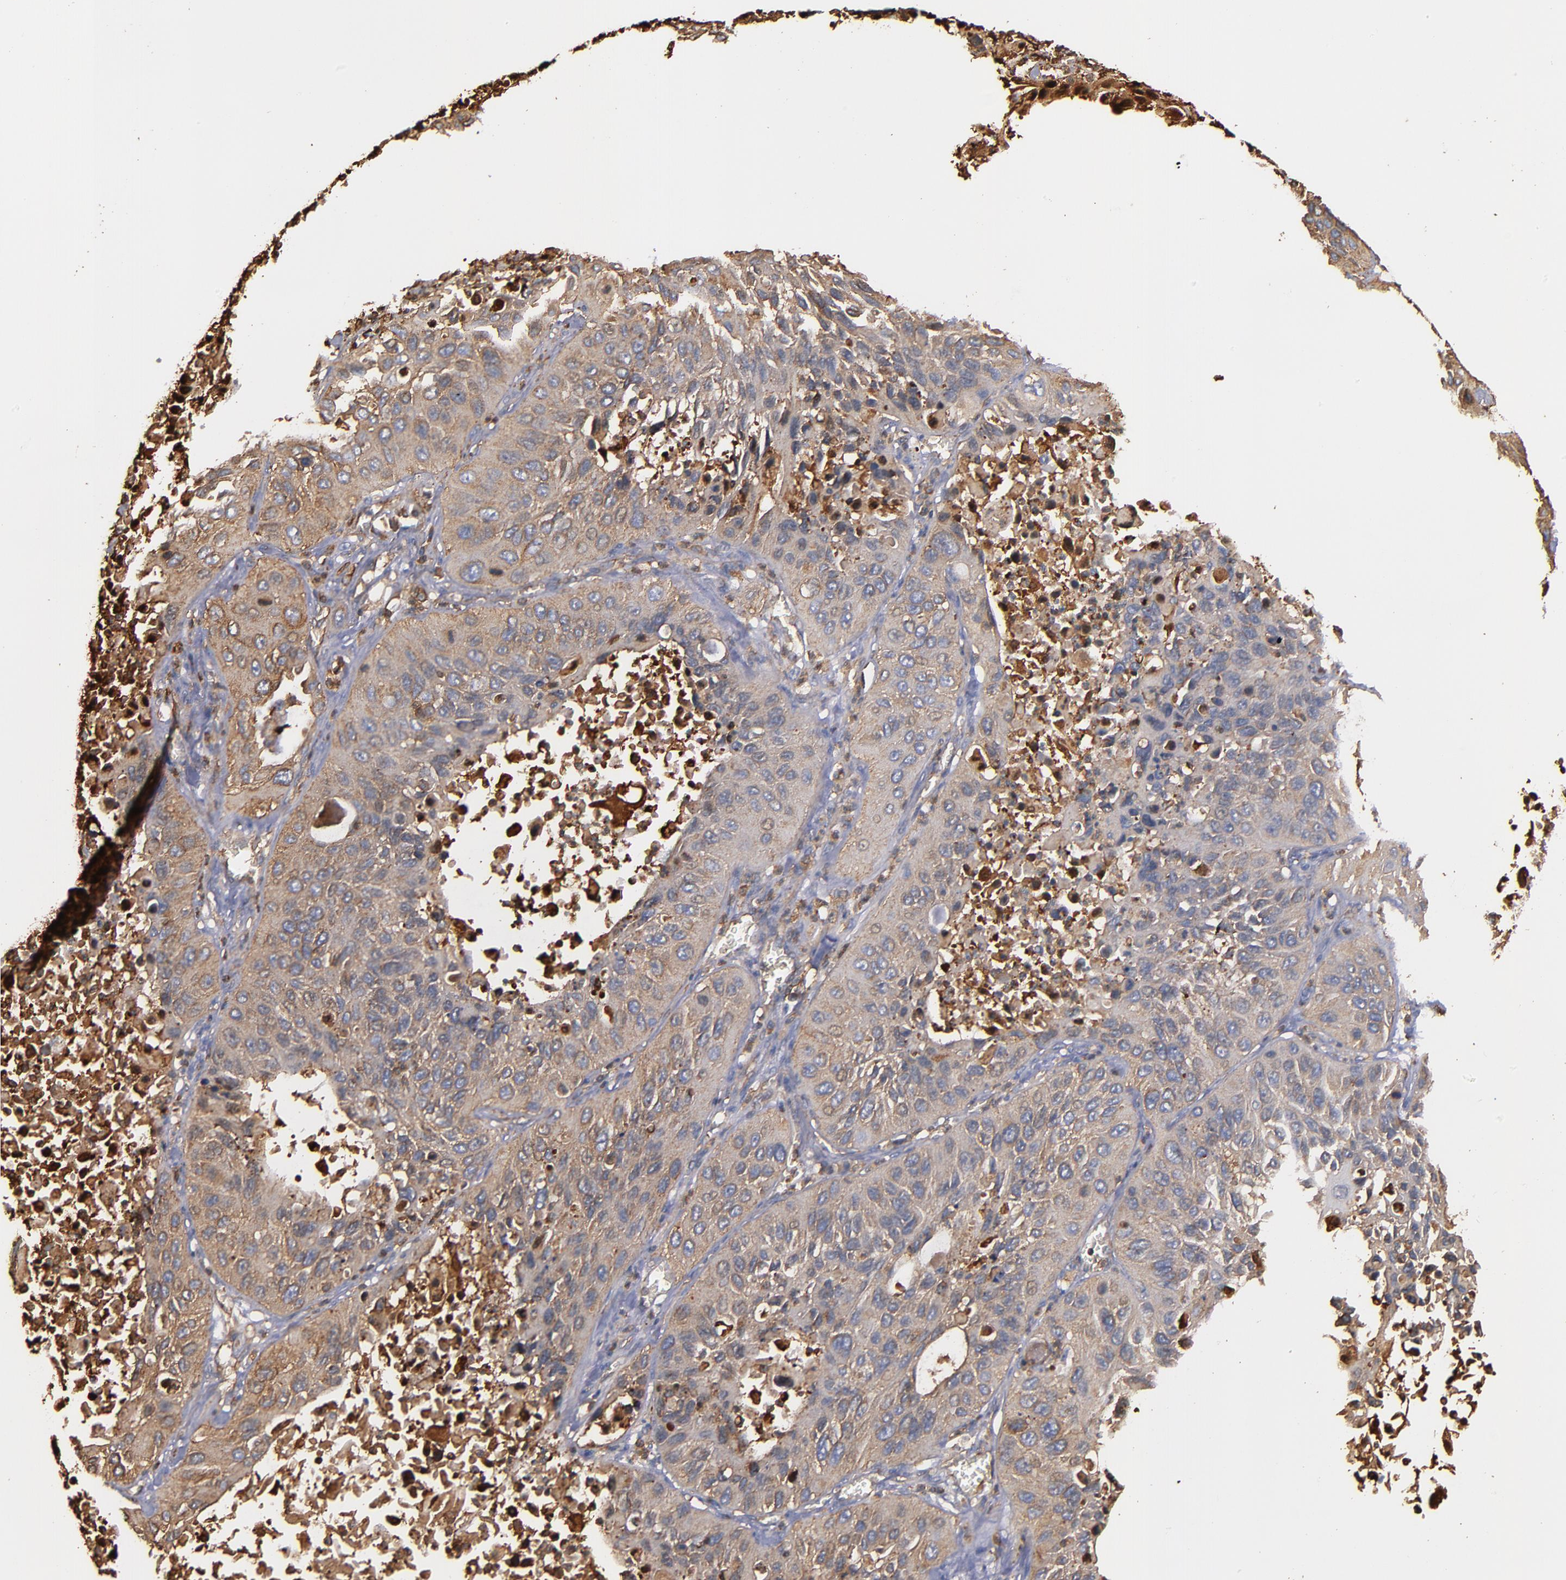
{"staining": {"intensity": "weak", "quantity": ">75%", "location": "cytoplasmic/membranous"}, "tissue": "lung cancer", "cell_type": "Tumor cells", "image_type": "cancer", "snomed": [{"axis": "morphology", "description": "Squamous cell carcinoma, NOS"}, {"axis": "topography", "description": "Lung"}], "caption": "Tumor cells demonstrate weak cytoplasmic/membranous positivity in about >75% of cells in squamous cell carcinoma (lung).", "gene": "ACTN4", "patient": {"sex": "female", "age": 76}}